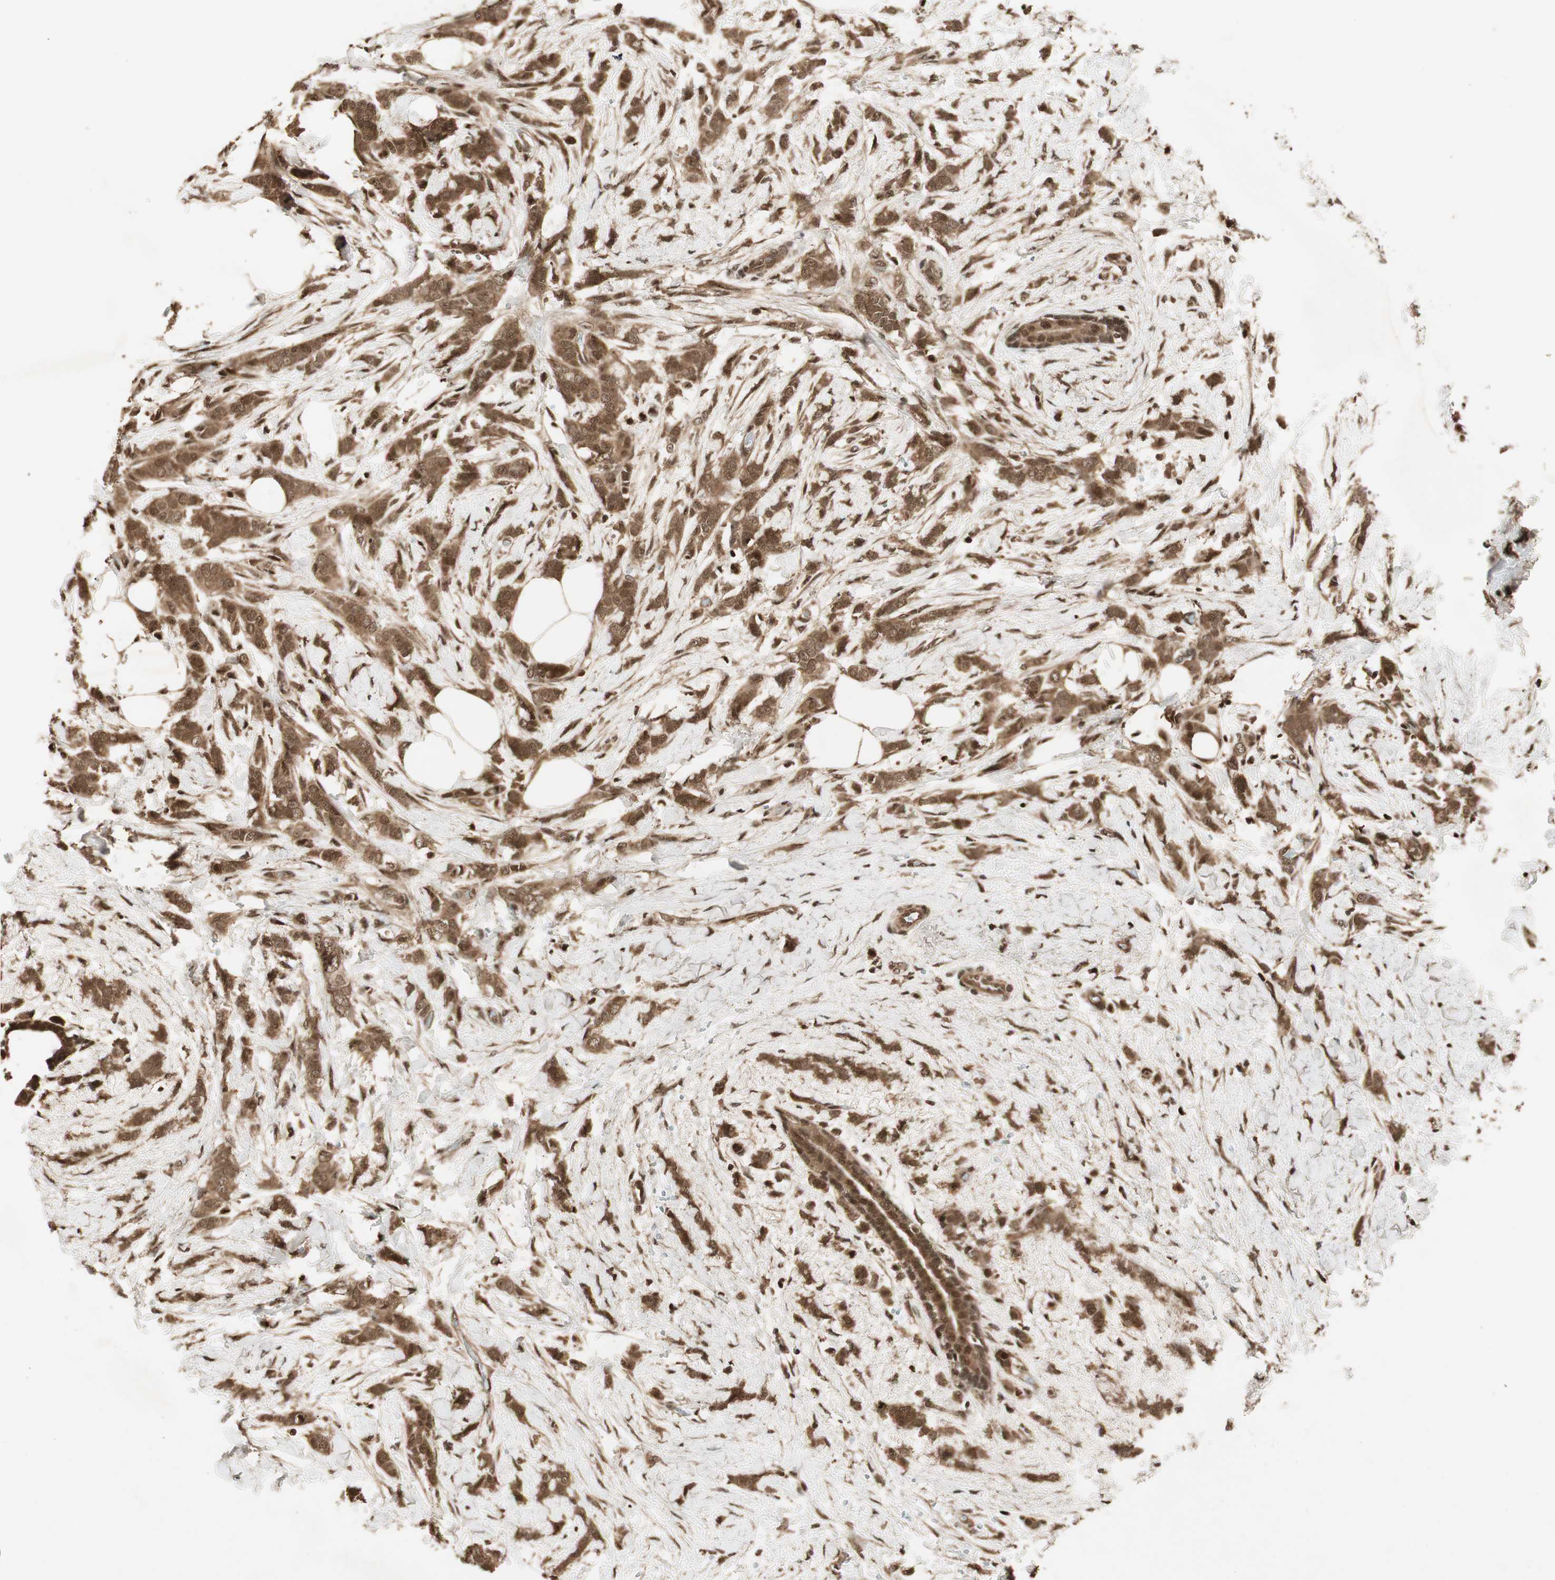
{"staining": {"intensity": "strong", "quantity": ">75%", "location": "cytoplasmic/membranous,nuclear"}, "tissue": "breast cancer", "cell_type": "Tumor cells", "image_type": "cancer", "snomed": [{"axis": "morphology", "description": "Lobular carcinoma, in situ"}, {"axis": "morphology", "description": "Lobular carcinoma"}, {"axis": "topography", "description": "Breast"}], "caption": "Immunohistochemistry (IHC) photomicrograph of neoplastic tissue: human breast lobular carcinoma in situ stained using IHC demonstrates high levels of strong protein expression localized specifically in the cytoplasmic/membranous and nuclear of tumor cells, appearing as a cytoplasmic/membranous and nuclear brown color.", "gene": "RPA3", "patient": {"sex": "female", "age": 41}}